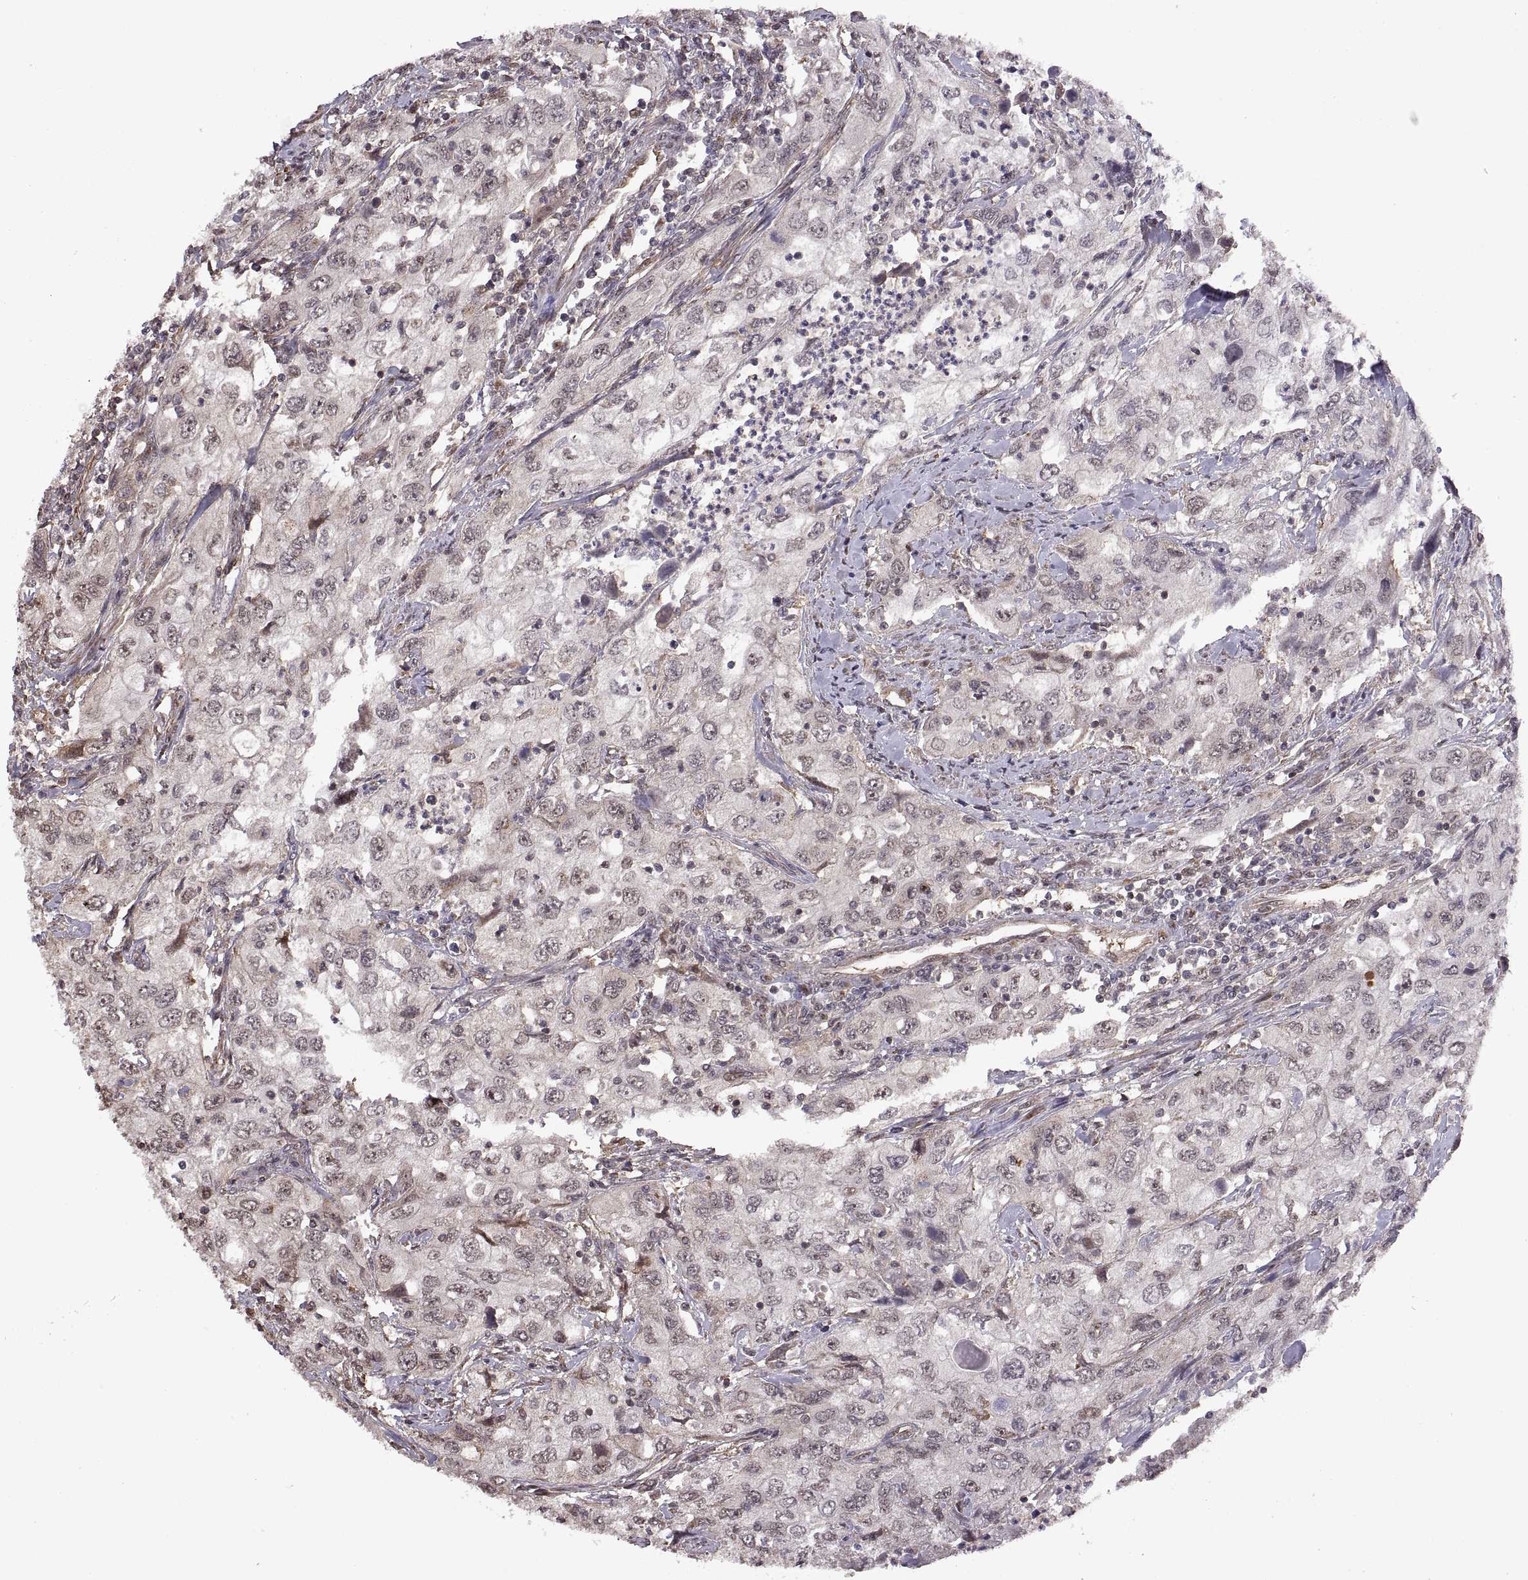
{"staining": {"intensity": "negative", "quantity": "none", "location": "none"}, "tissue": "urothelial cancer", "cell_type": "Tumor cells", "image_type": "cancer", "snomed": [{"axis": "morphology", "description": "Urothelial carcinoma, High grade"}, {"axis": "topography", "description": "Urinary bladder"}], "caption": "IHC histopathology image of neoplastic tissue: human urothelial cancer stained with DAB (3,3'-diaminobenzidine) shows no significant protein expression in tumor cells.", "gene": "ARRB1", "patient": {"sex": "male", "age": 76}}